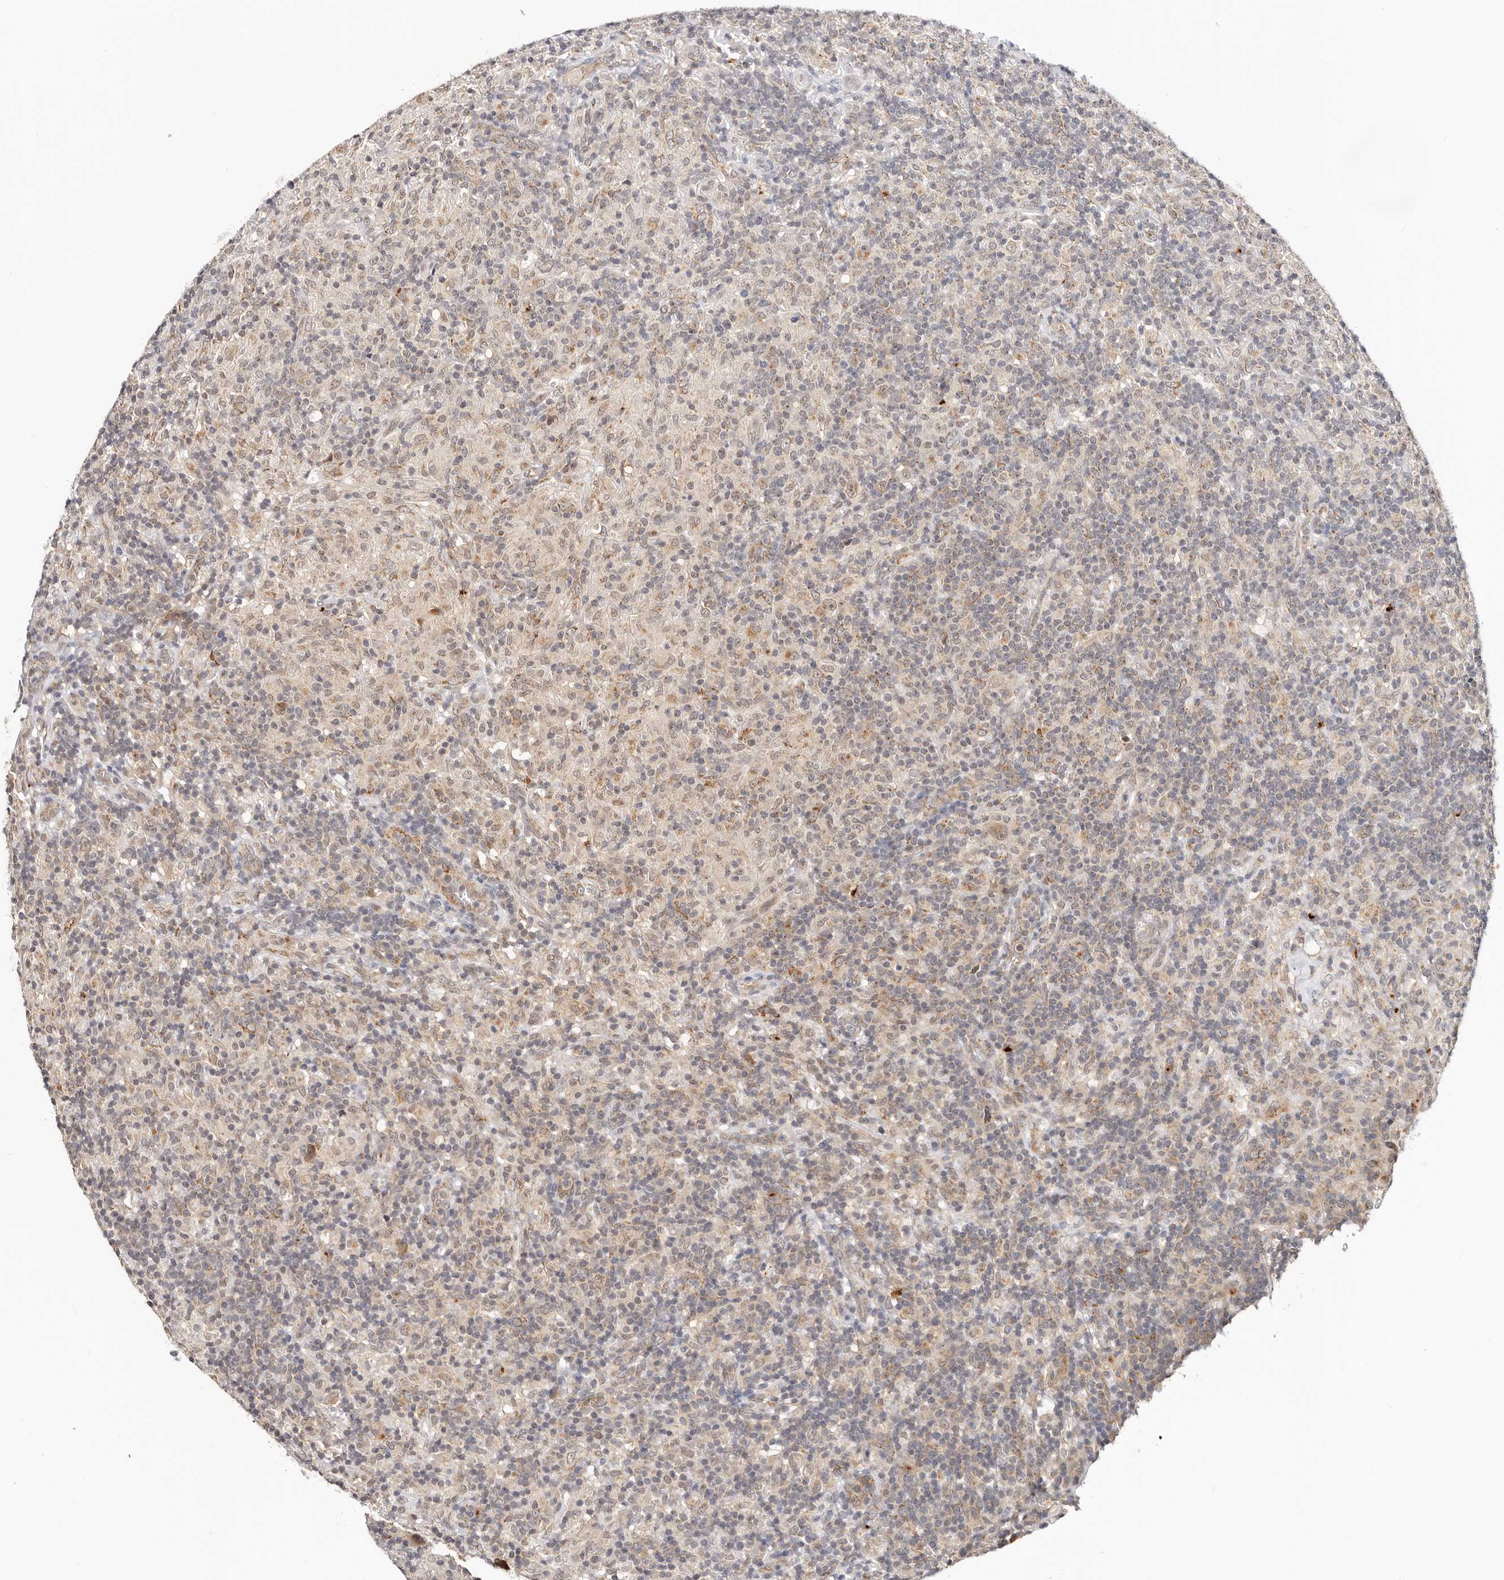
{"staining": {"intensity": "weak", "quantity": "25%-75%", "location": "cytoplasmic/membranous"}, "tissue": "lymphoma", "cell_type": "Tumor cells", "image_type": "cancer", "snomed": [{"axis": "morphology", "description": "Hodgkin's disease, NOS"}, {"axis": "topography", "description": "Lymph node"}], "caption": "Lymphoma was stained to show a protein in brown. There is low levels of weak cytoplasmic/membranous positivity in about 25%-75% of tumor cells.", "gene": "VIPAS39", "patient": {"sex": "male", "age": 70}}